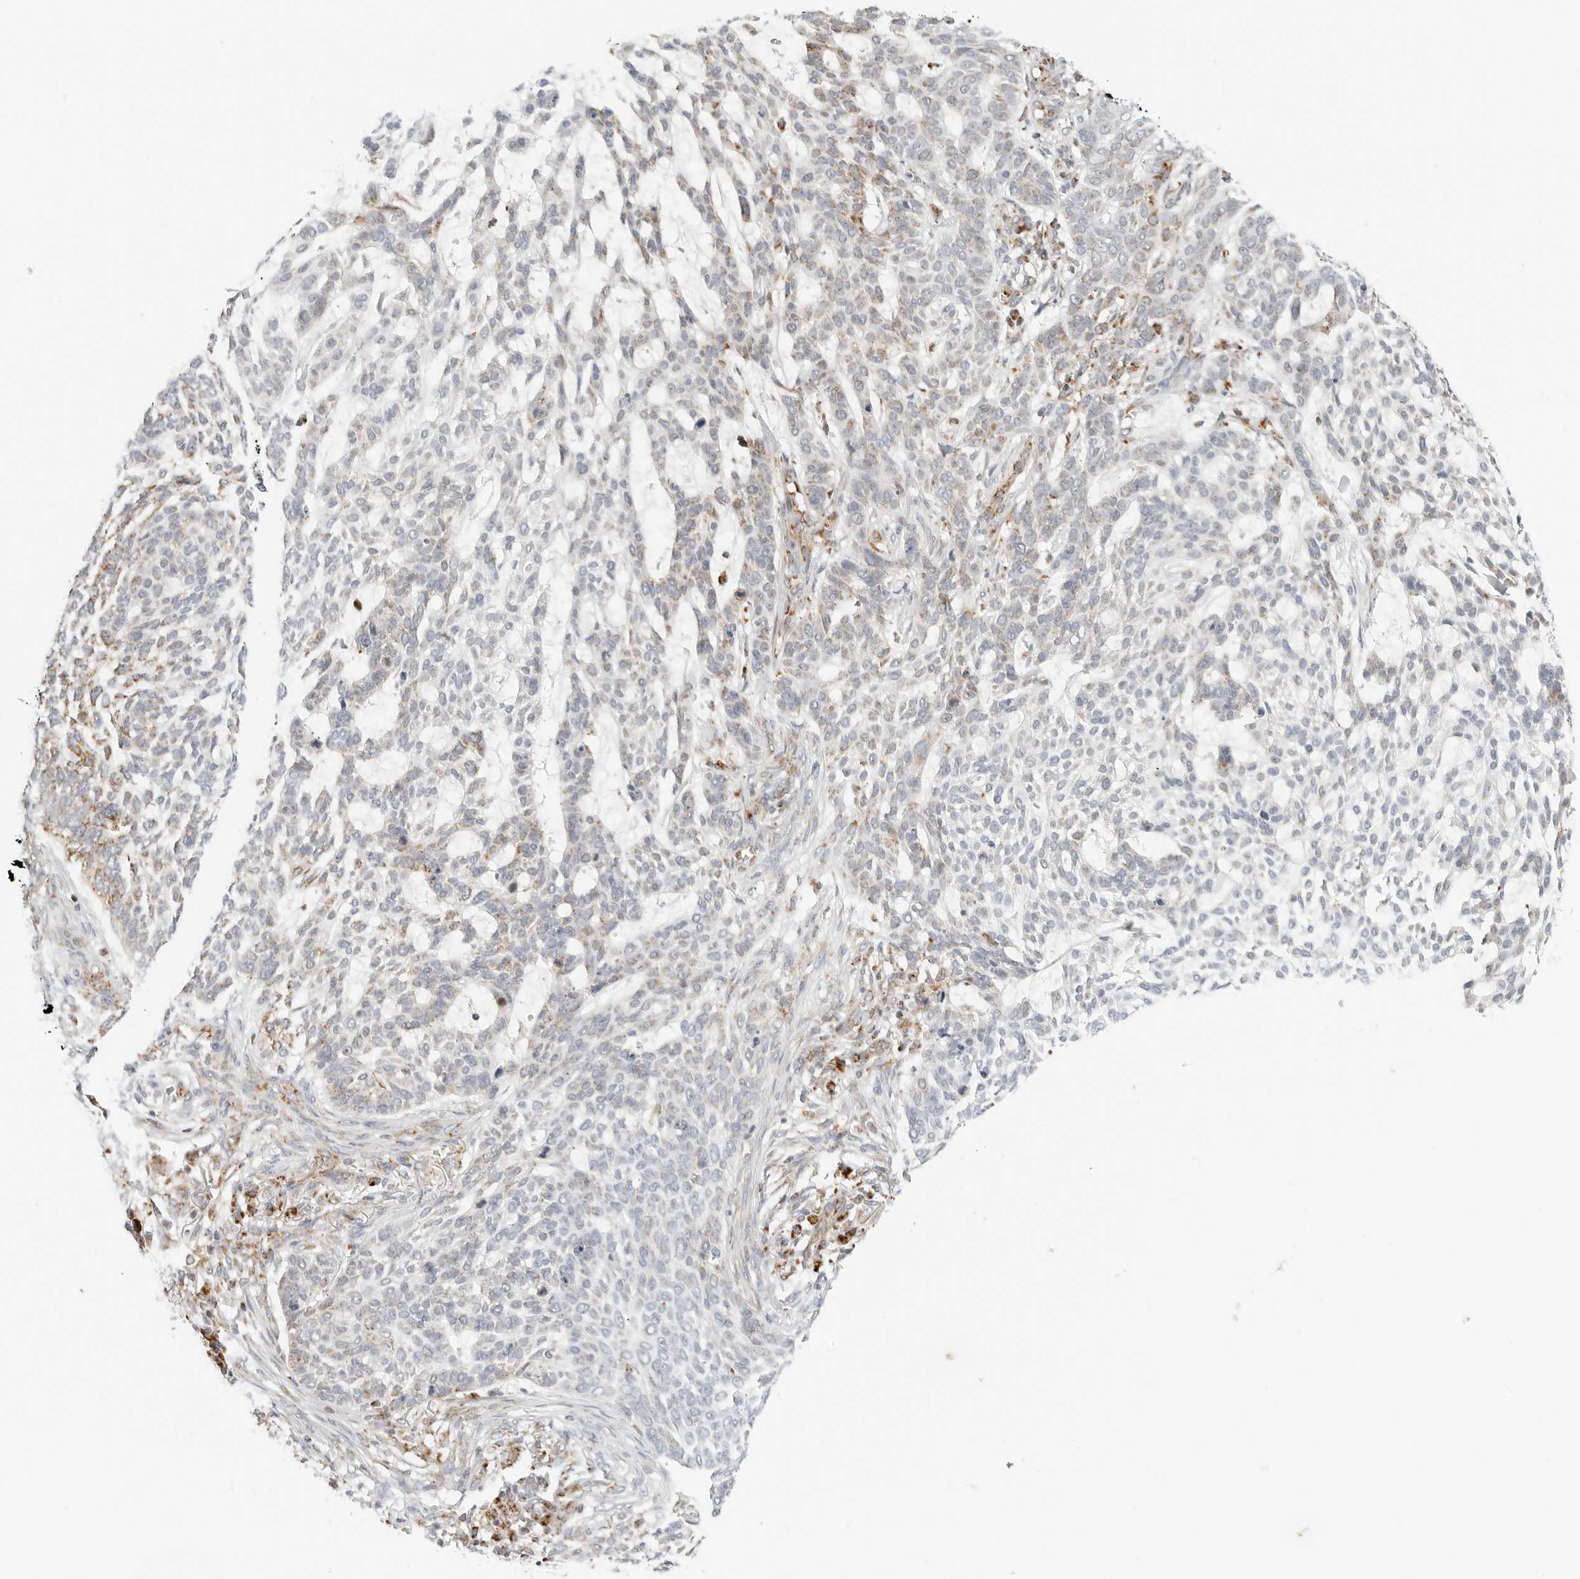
{"staining": {"intensity": "weak", "quantity": "<25%", "location": "cytoplasmic/membranous"}, "tissue": "skin cancer", "cell_type": "Tumor cells", "image_type": "cancer", "snomed": [{"axis": "morphology", "description": "Basal cell carcinoma"}, {"axis": "topography", "description": "Skin"}], "caption": "Human skin cancer (basal cell carcinoma) stained for a protein using immunohistochemistry (IHC) demonstrates no positivity in tumor cells.", "gene": "RC3H1", "patient": {"sex": "female", "age": 64}}